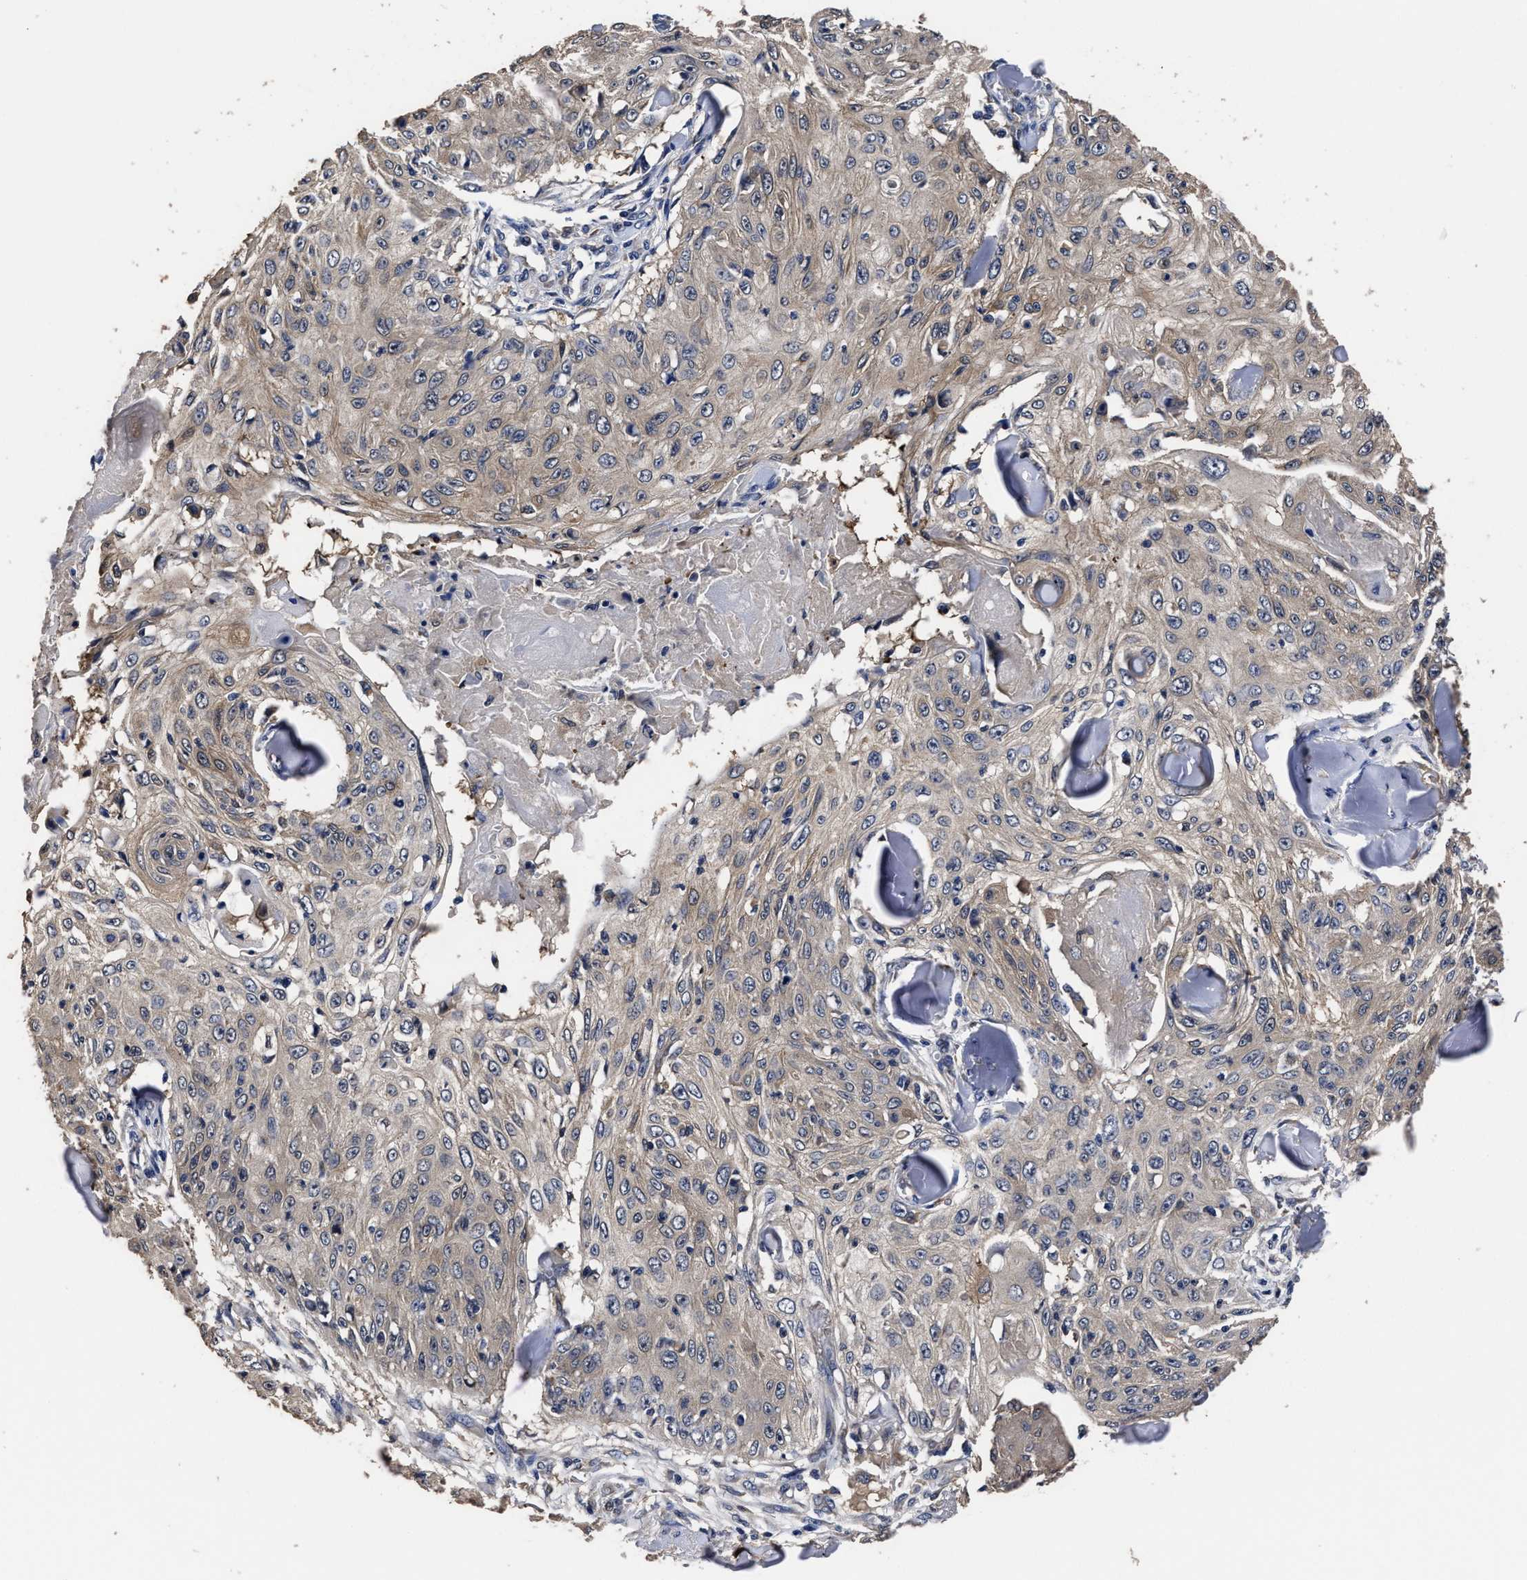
{"staining": {"intensity": "weak", "quantity": "<25%", "location": "cytoplasmic/membranous"}, "tissue": "skin cancer", "cell_type": "Tumor cells", "image_type": "cancer", "snomed": [{"axis": "morphology", "description": "Squamous cell carcinoma, NOS"}, {"axis": "topography", "description": "Skin"}], "caption": "Skin cancer was stained to show a protein in brown. There is no significant expression in tumor cells.", "gene": "SOCS5", "patient": {"sex": "male", "age": 86}}